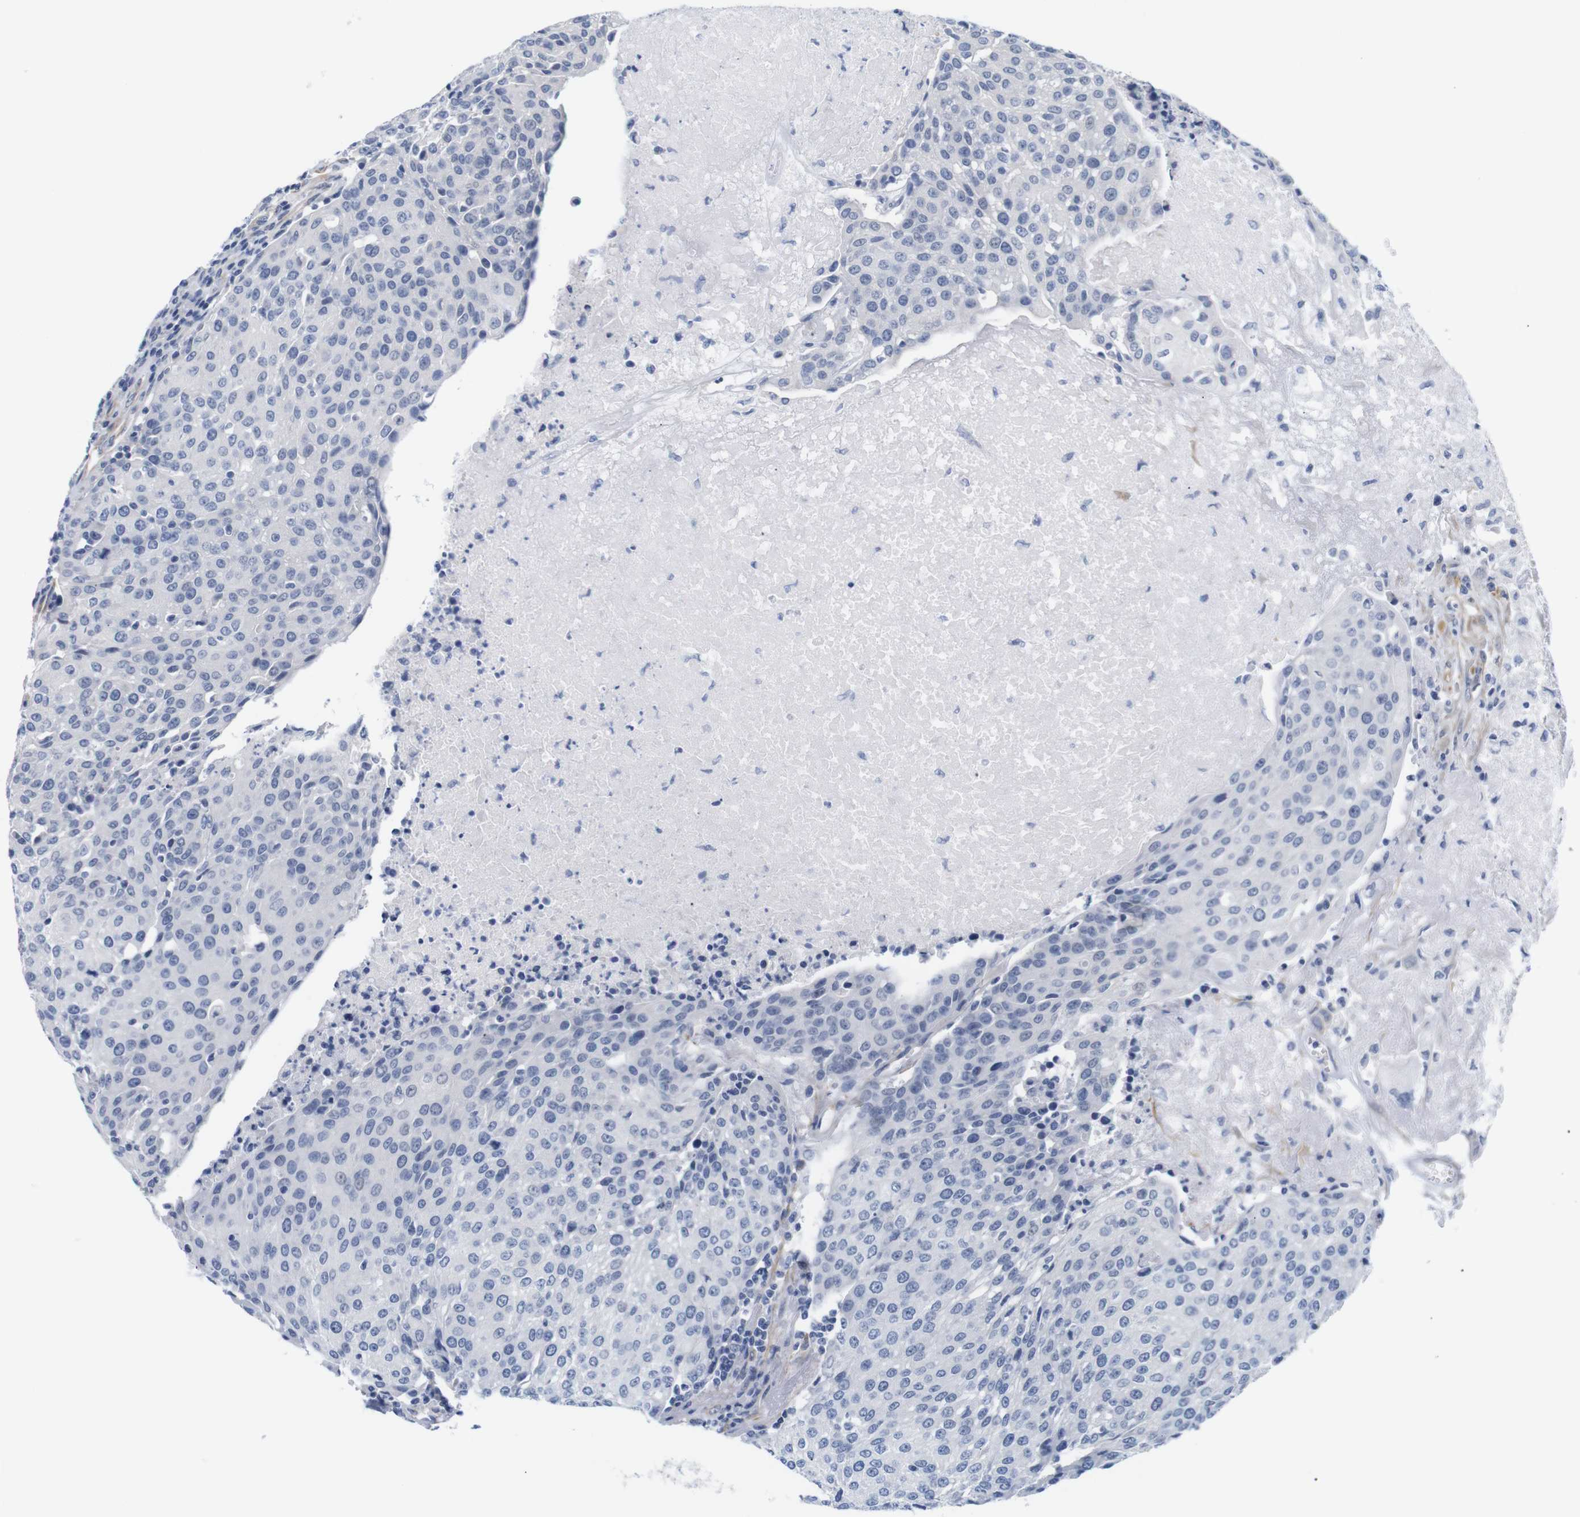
{"staining": {"intensity": "negative", "quantity": "none", "location": "none"}, "tissue": "urothelial cancer", "cell_type": "Tumor cells", "image_type": "cancer", "snomed": [{"axis": "morphology", "description": "Urothelial carcinoma, High grade"}, {"axis": "topography", "description": "Urinary bladder"}], "caption": "Tumor cells are negative for protein expression in human urothelial cancer.", "gene": "STMN3", "patient": {"sex": "female", "age": 85}}